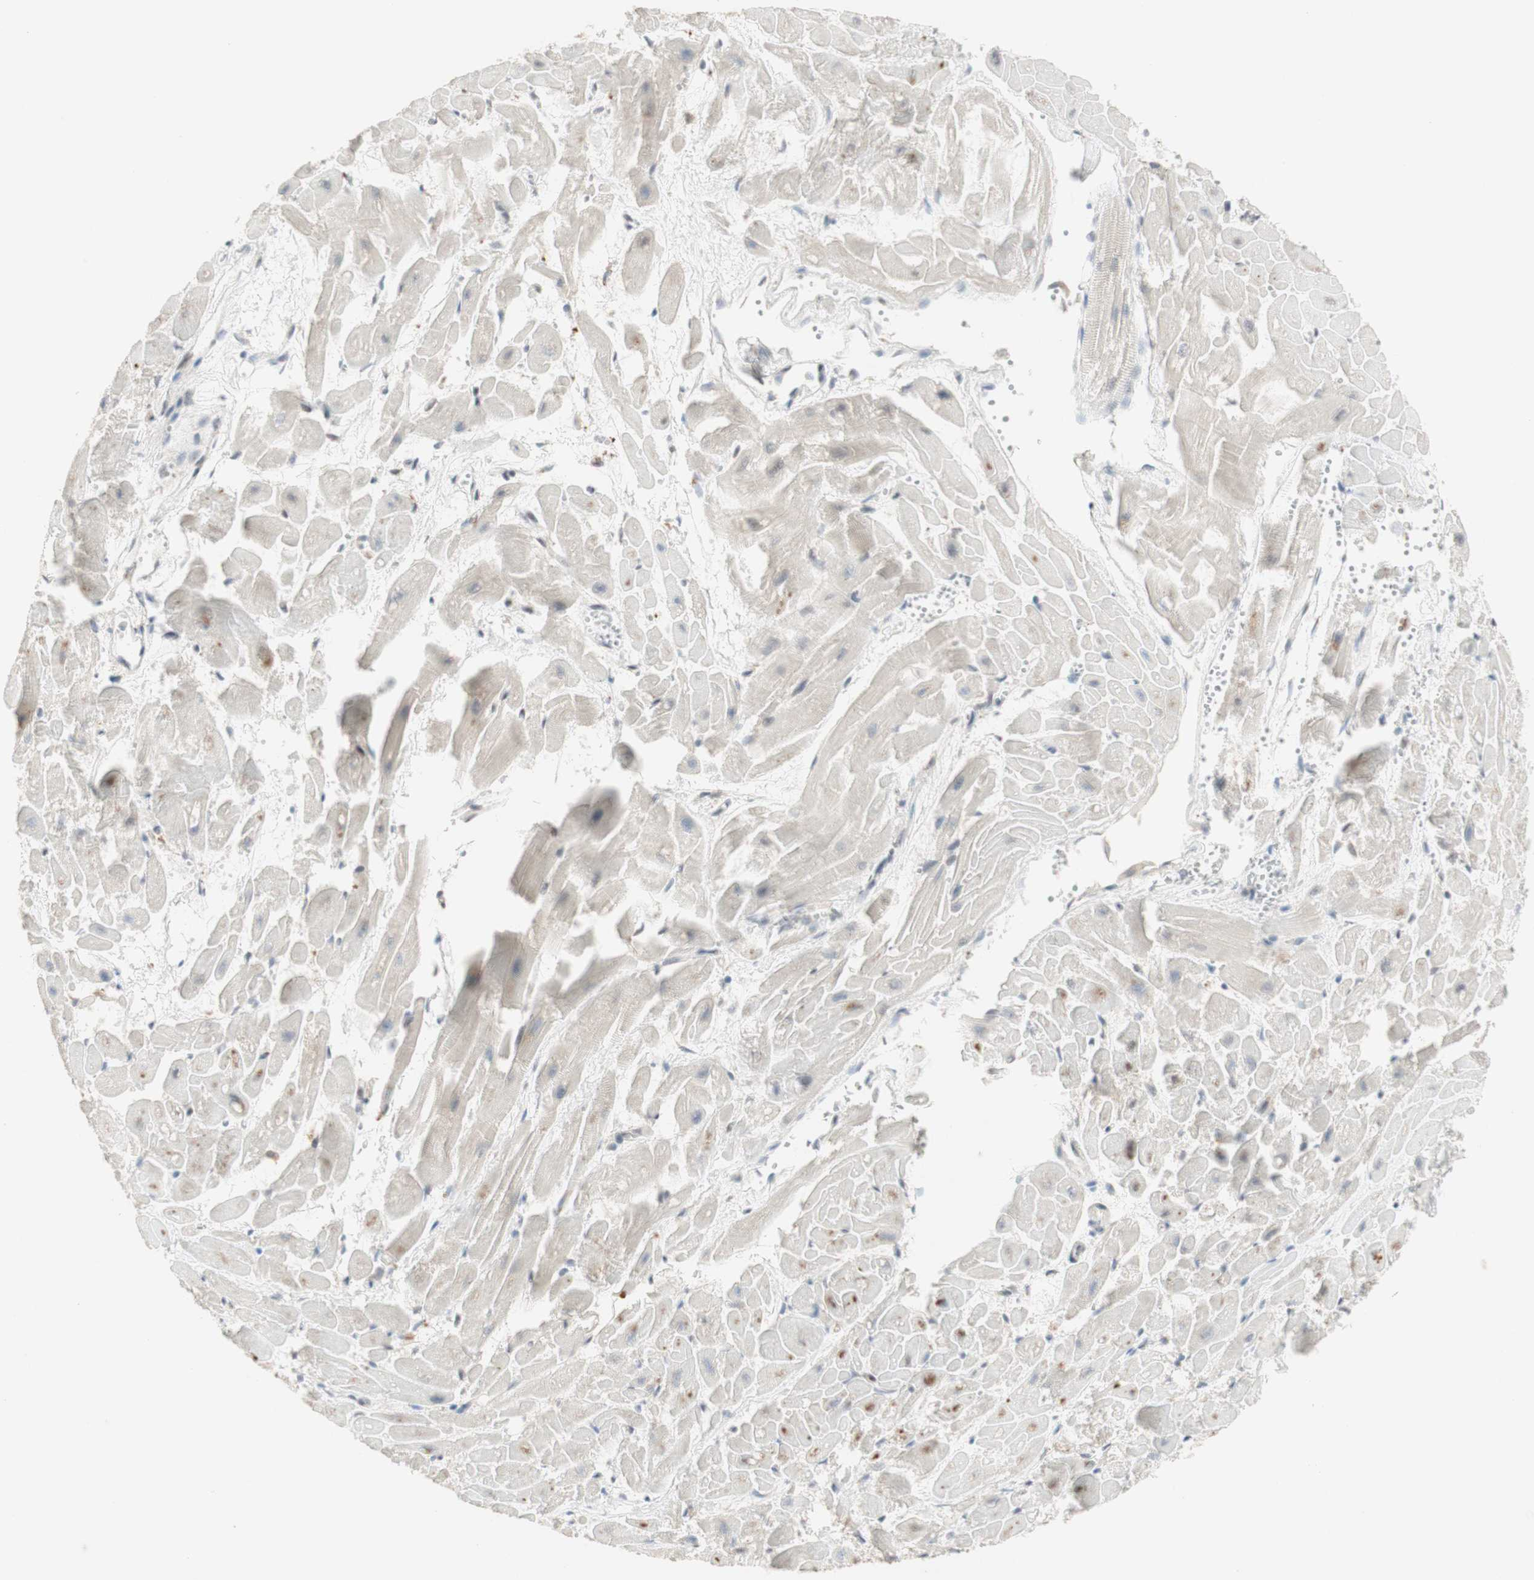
{"staining": {"intensity": "weak", "quantity": ">75%", "location": "cytoplasmic/membranous"}, "tissue": "heart muscle", "cell_type": "Cardiomyocytes", "image_type": "normal", "snomed": [{"axis": "morphology", "description": "Normal tissue, NOS"}, {"axis": "topography", "description": "Heart"}], "caption": "This is a photomicrograph of immunohistochemistry staining of unremarkable heart muscle, which shows weak positivity in the cytoplasmic/membranous of cardiomyocytes.", "gene": "CYLD", "patient": {"sex": "female", "age": 19}}